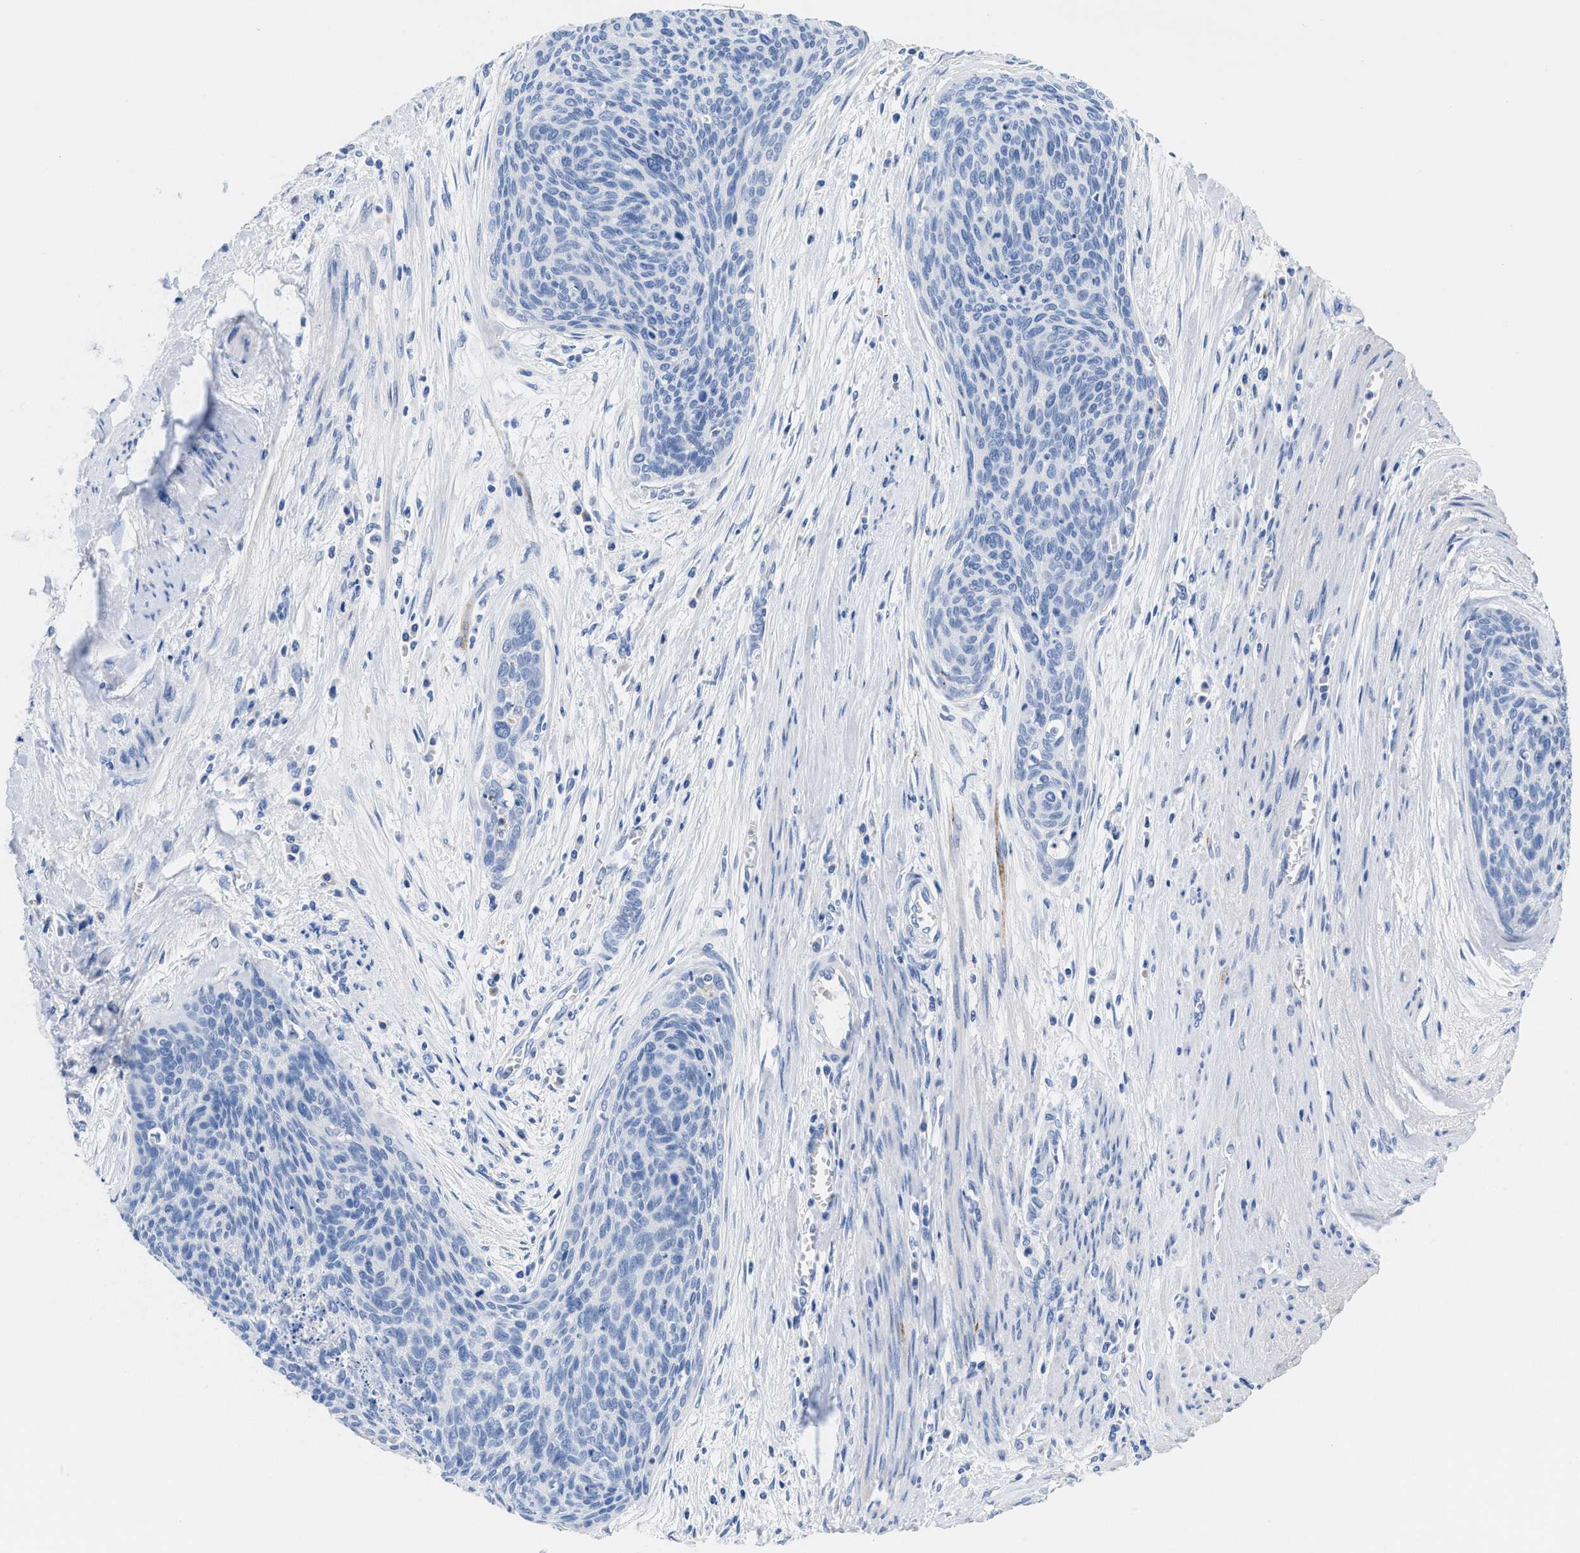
{"staining": {"intensity": "negative", "quantity": "none", "location": "none"}, "tissue": "cervical cancer", "cell_type": "Tumor cells", "image_type": "cancer", "snomed": [{"axis": "morphology", "description": "Squamous cell carcinoma, NOS"}, {"axis": "topography", "description": "Cervix"}], "caption": "The histopathology image displays no significant expression in tumor cells of squamous cell carcinoma (cervical).", "gene": "SLFN13", "patient": {"sex": "female", "age": 55}}